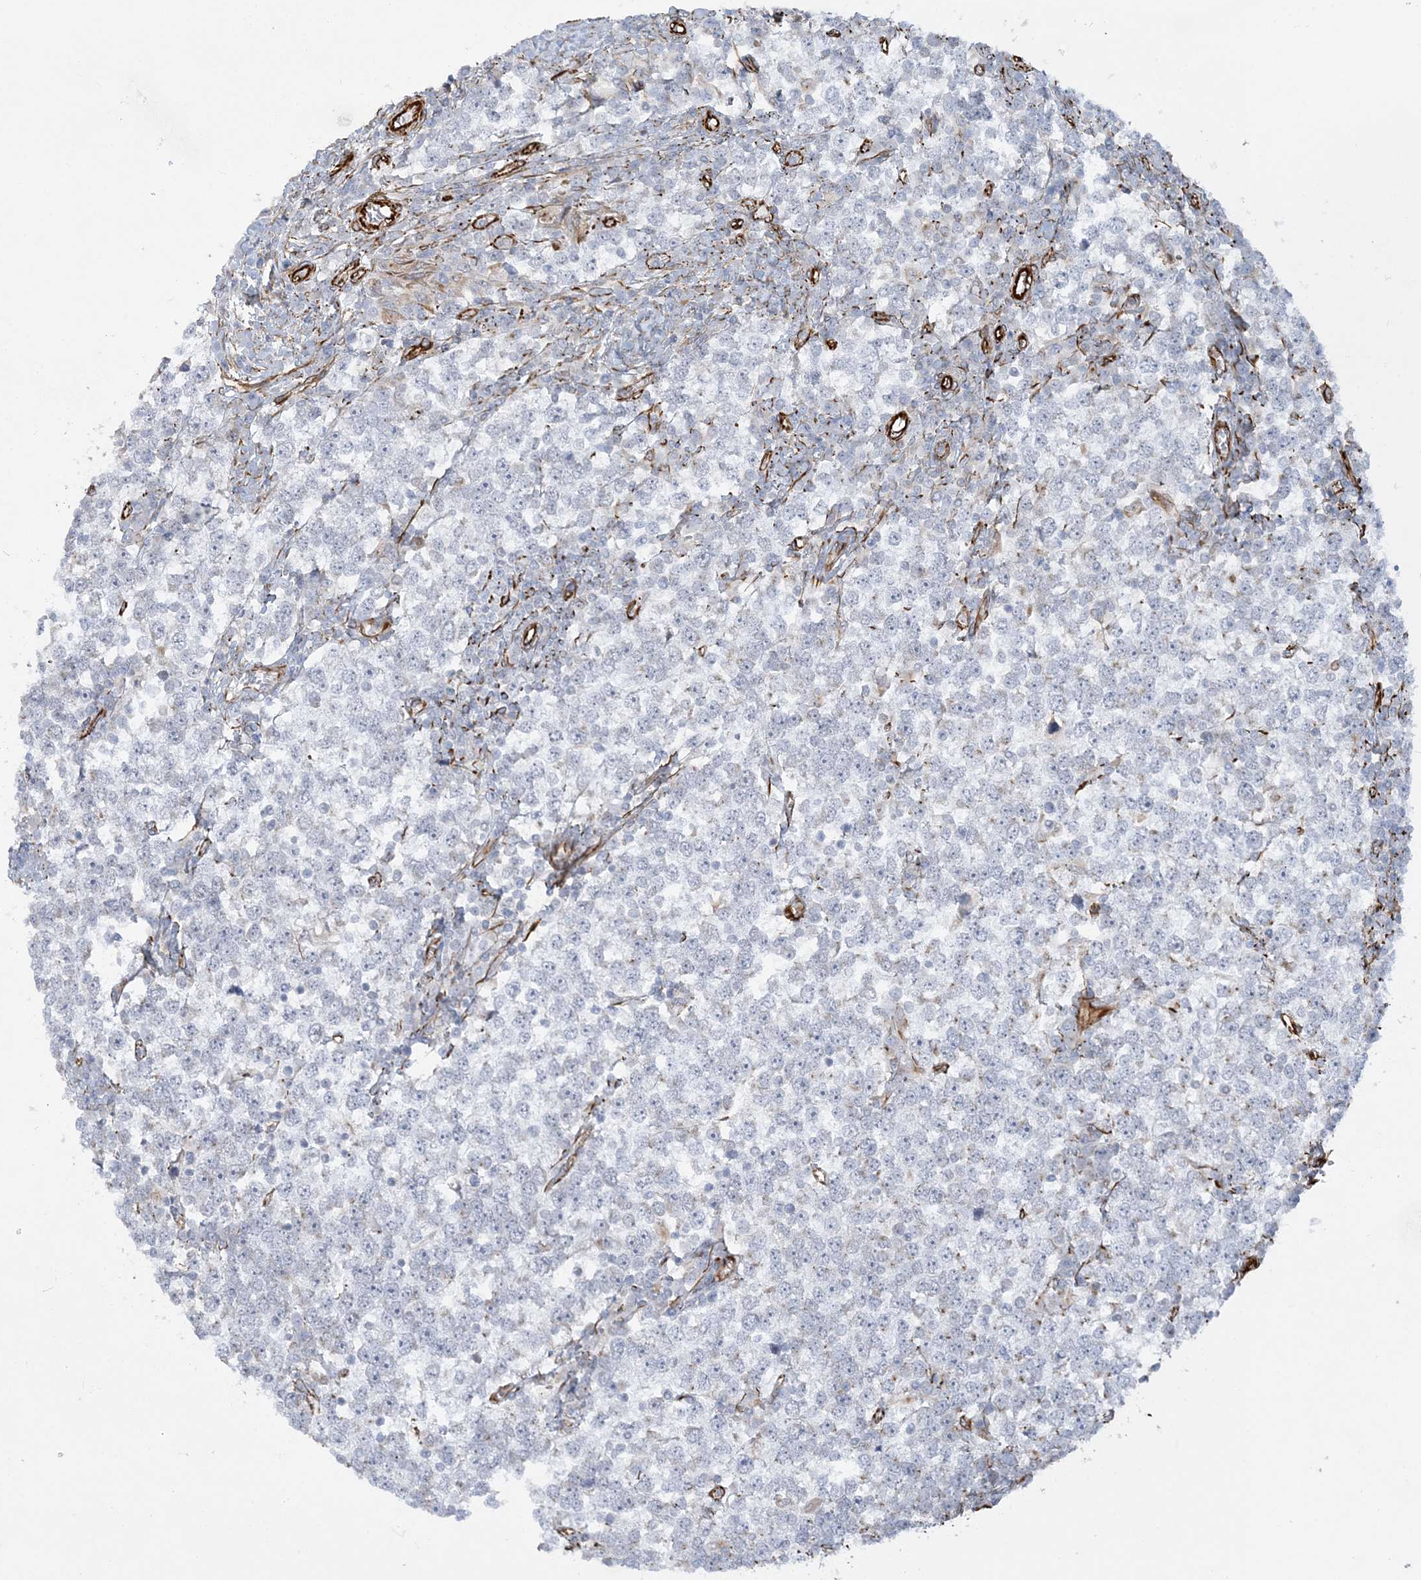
{"staining": {"intensity": "negative", "quantity": "none", "location": "none"}, "tissue": "testis cancer", "cell_type": "Tumor cells", "image_type": "cancer", "snomed": [{"axis": "morphology", "description": "Seminoma, NOS"}, {"axis": "topography", "description": "Testis"}], "caption": "DAB immunohistochemical staining of human testis cancer demonstrates no significant staining in tumor cells.", "gene": "SCLT1", "patient": {"sex": "male", "age": 65}}